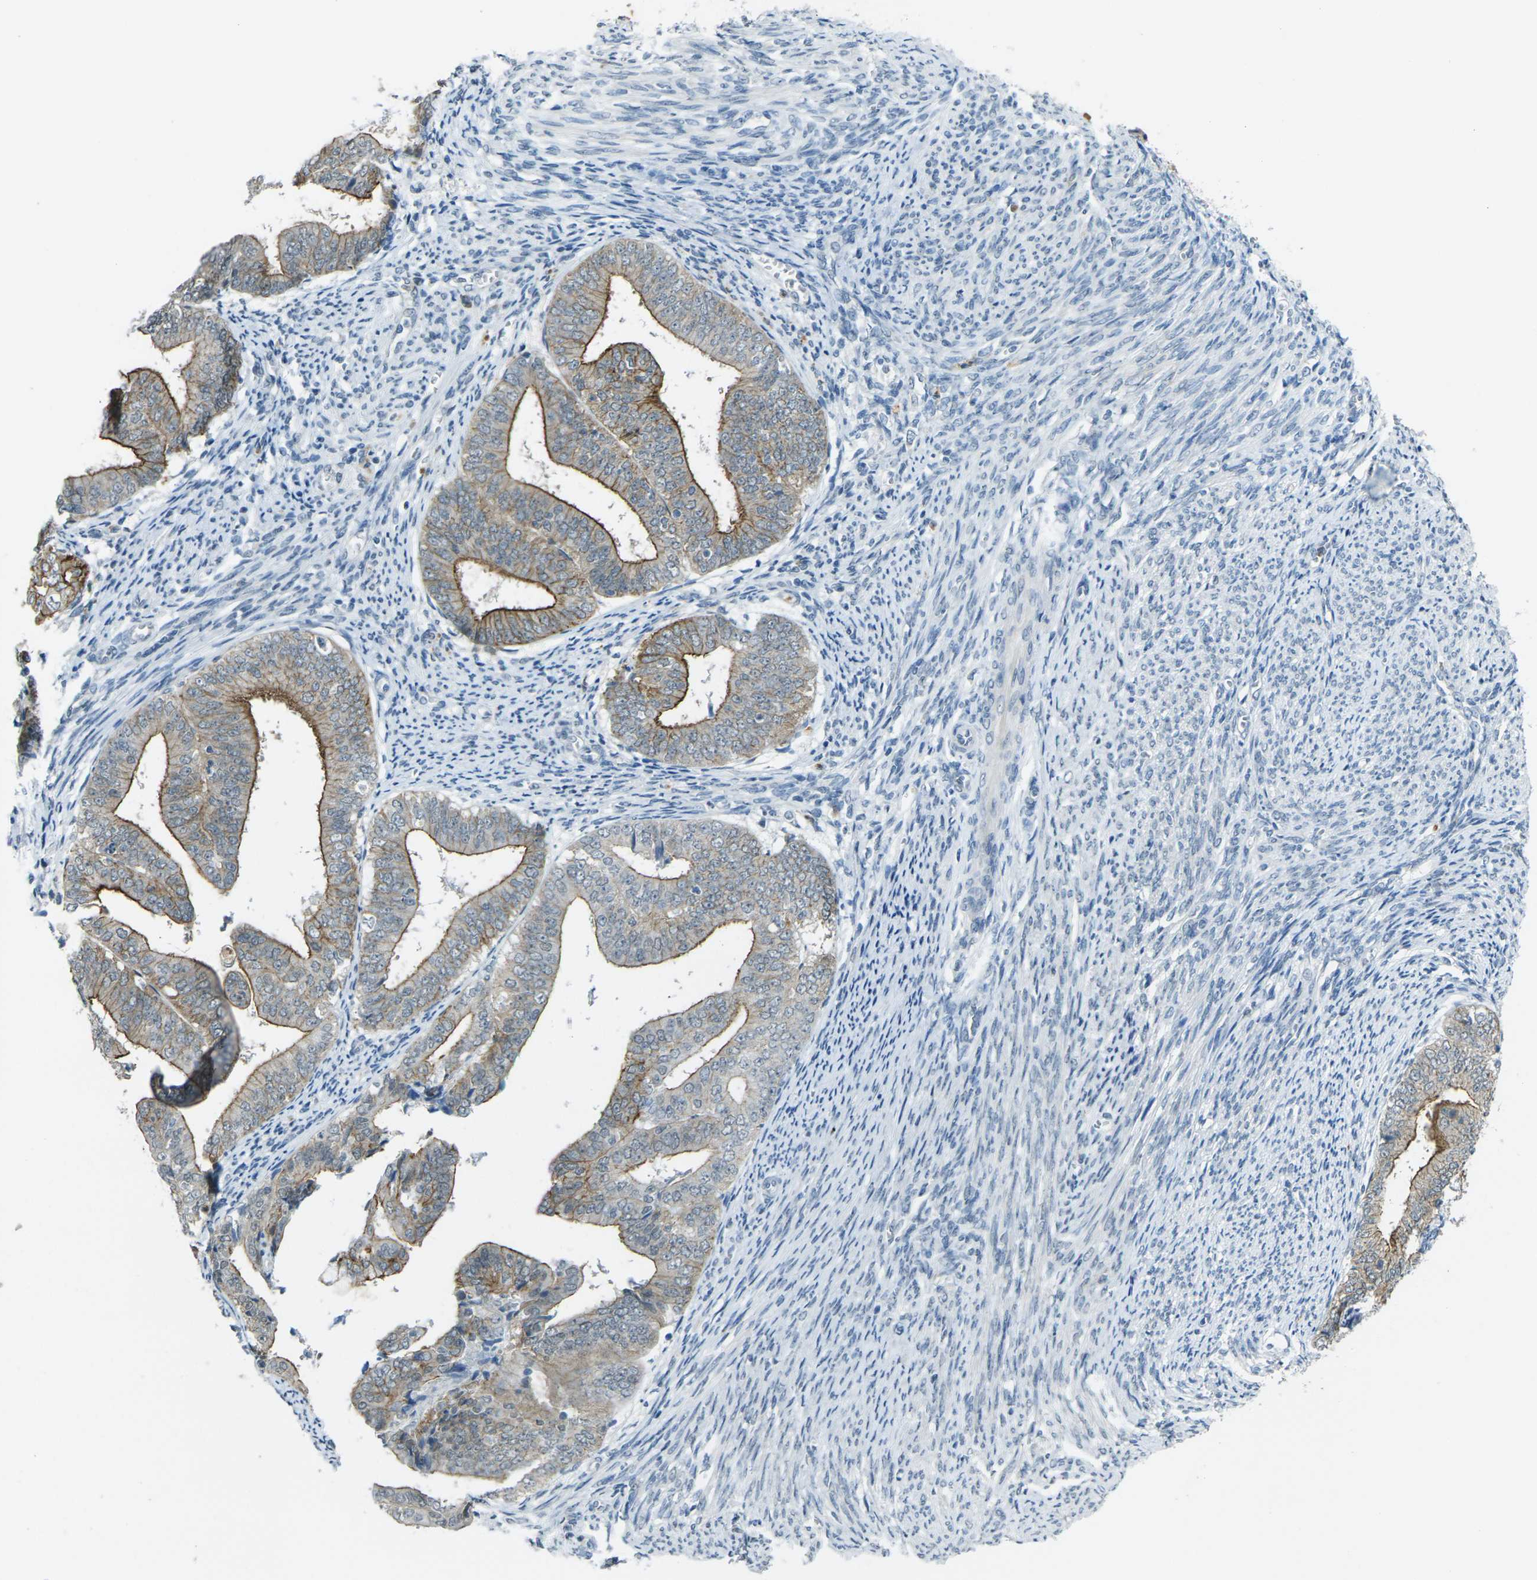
{"staining": {"intensity": "moderate", "quantity": ">75%", "location": "cytoplasmic/membranous"}, "tissue": "endometrial cancer", "cell_type": "Tumor cells", "image_type": "cancer", "snomed": [{"axis": "morphology", "description": "Adenocarcinoma, NOS"}, {"axis": "topography", "description": "Endometrium"}], "caption": "Immunohistochemistry image of neoplastic tissue: endometrial cancer stained using immunohistochemistry (IHC) demonstrates medium levels of moderate protein expression localized specifically in the cytoplasmic/membranous of tumor cells, appearing as a cytoplasmic/membranous brown color.", "gene": "SPTBN2", "patient": {"sex": "female", "age": 63}}